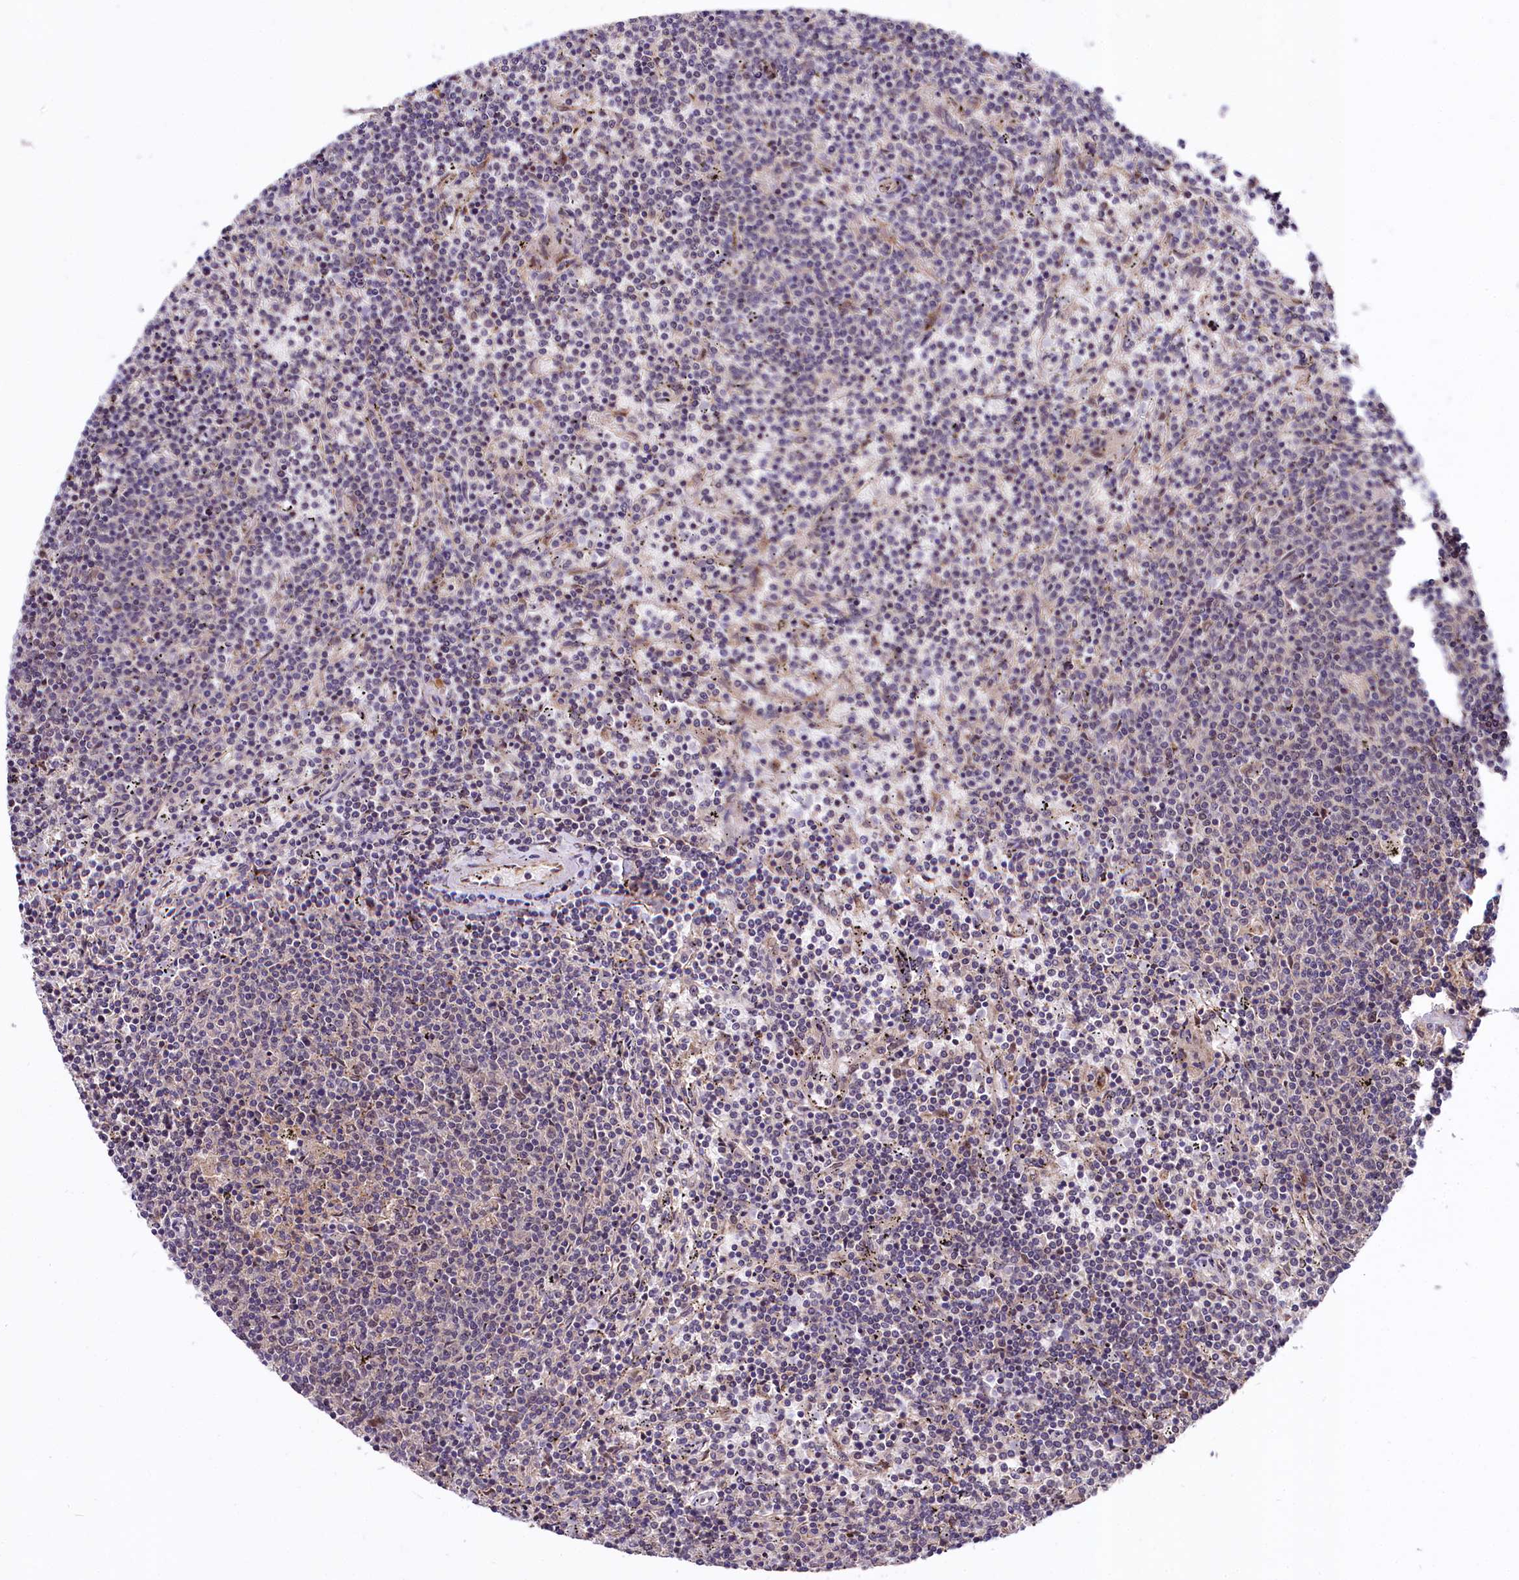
{"staining": {"intensity": "negative", "quantity": "none", "location": "none"}, "tissue": "lymphoma", "cell_type": "Tumor cells", "image_type": "cancer", "snomed": [{"axis": "morphology", "description": "Malignant lymphoma, non-Hodgkin's type, Low grade"}, {"axis": "topography", "description": "Spleen"}], "caption": "Photomicrograph shows no protein staining in tumor cells of low-grade malignant lymphoma, non-Hodgkin's type tissue.", "gene": "UBE3A", "patient": {"sex": "female", "age": 50}}